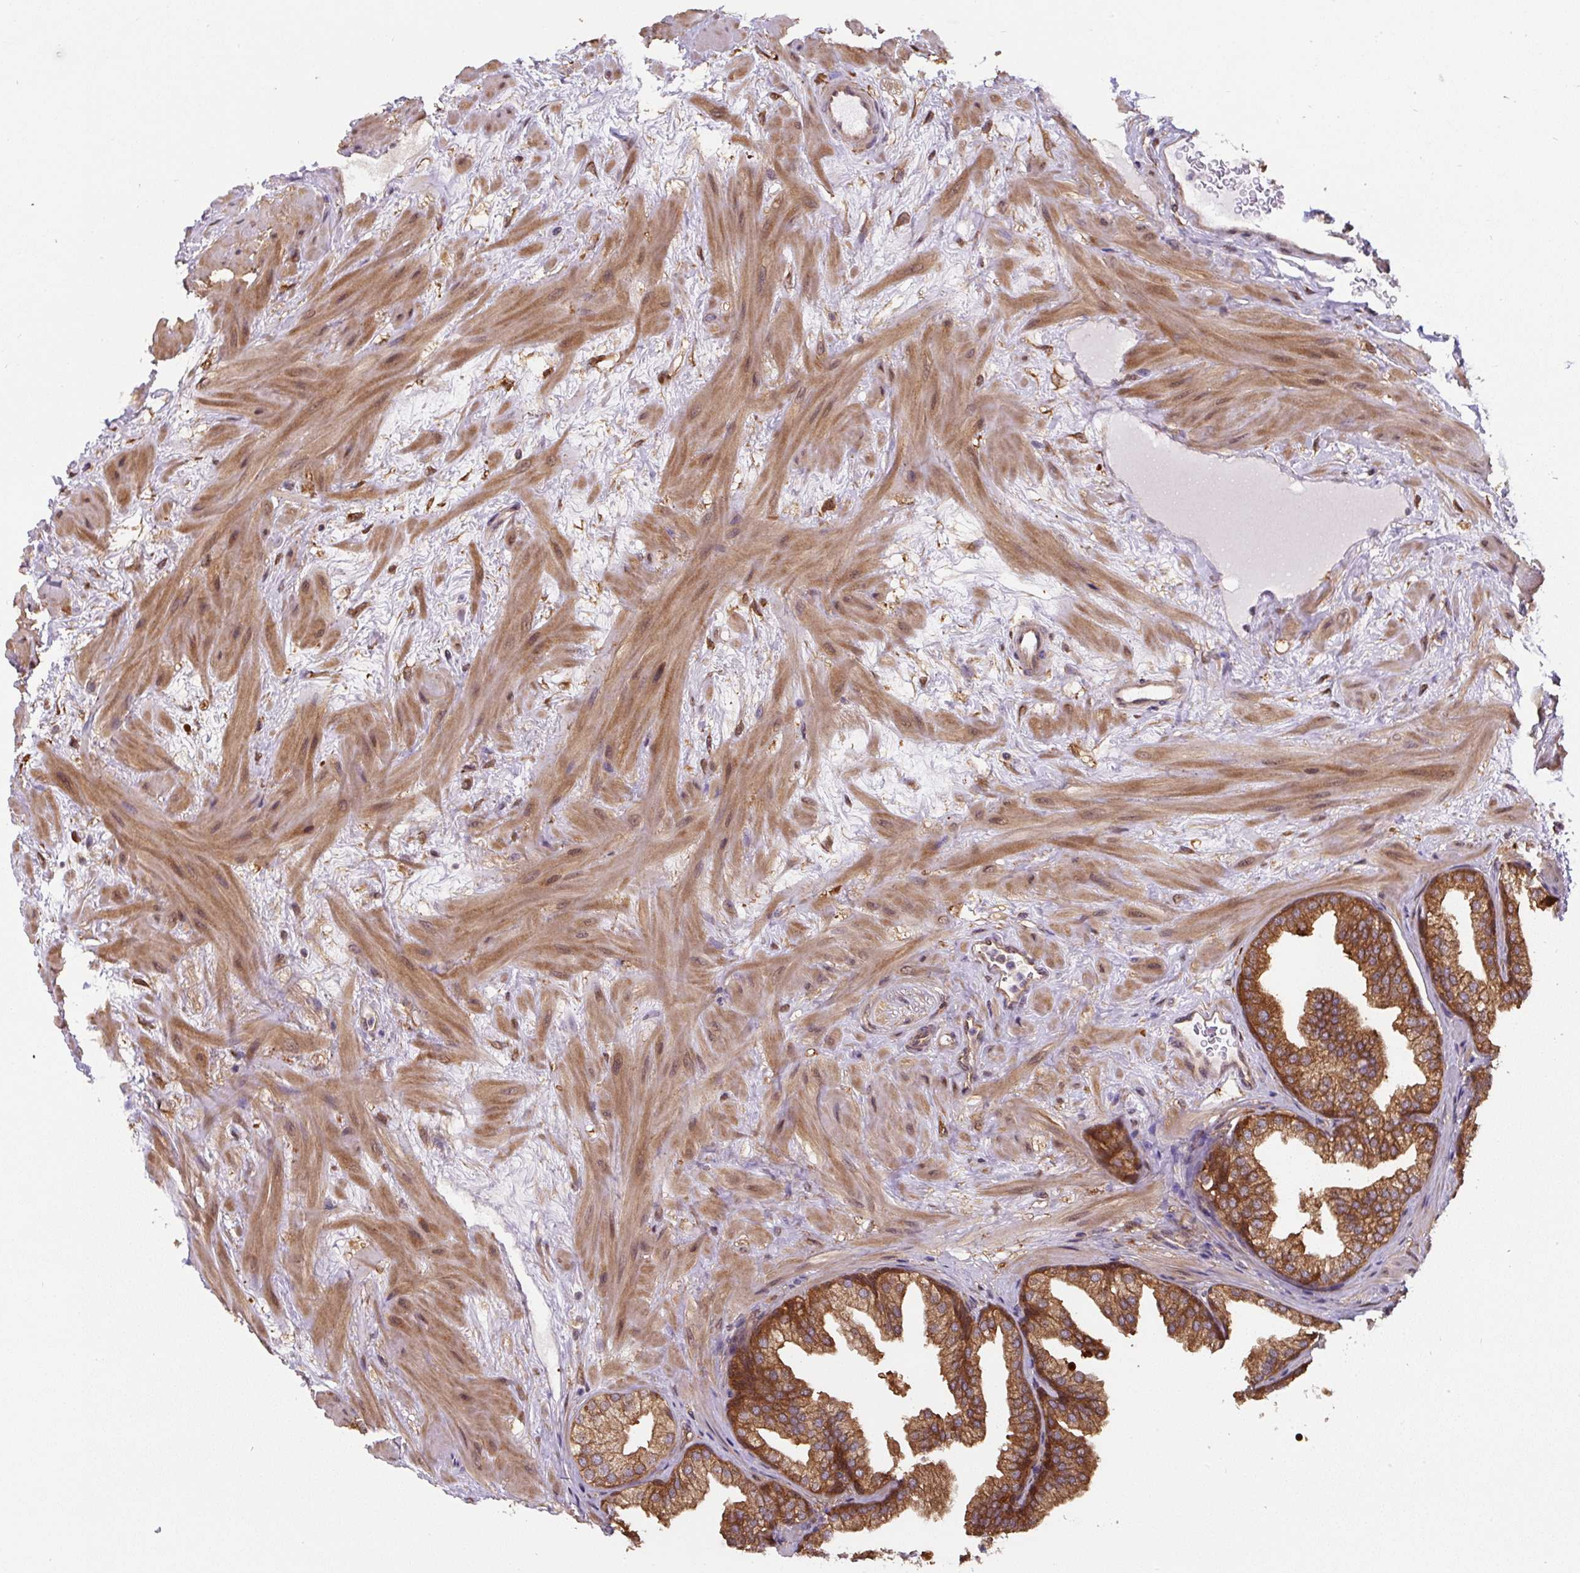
{"staining": {"intensity": "moderate", "quantity": ">75%", "location": "cytoplasmic/membranous"}, "tissue": "prostate", "cell_type": "Glandular cells", "image_type": "normal", "snomed": [{"axis": "morphology", "description": "Normal tissue, NOS"}, {"axis": "topography", "description": "Prostate"}], "caption": "High-magnification brightfield microscopy of benign prostate stained with DAB (3,3'-diaminobenzidine) (brown) and counterstained with hematoxylin (blue). glandular cells exhibit moderate cytoplasmic/membranous positivity is seen in approximately>75% of cells.", "gene": "ST13", "patient": {"sex": "male", "age": 37}}